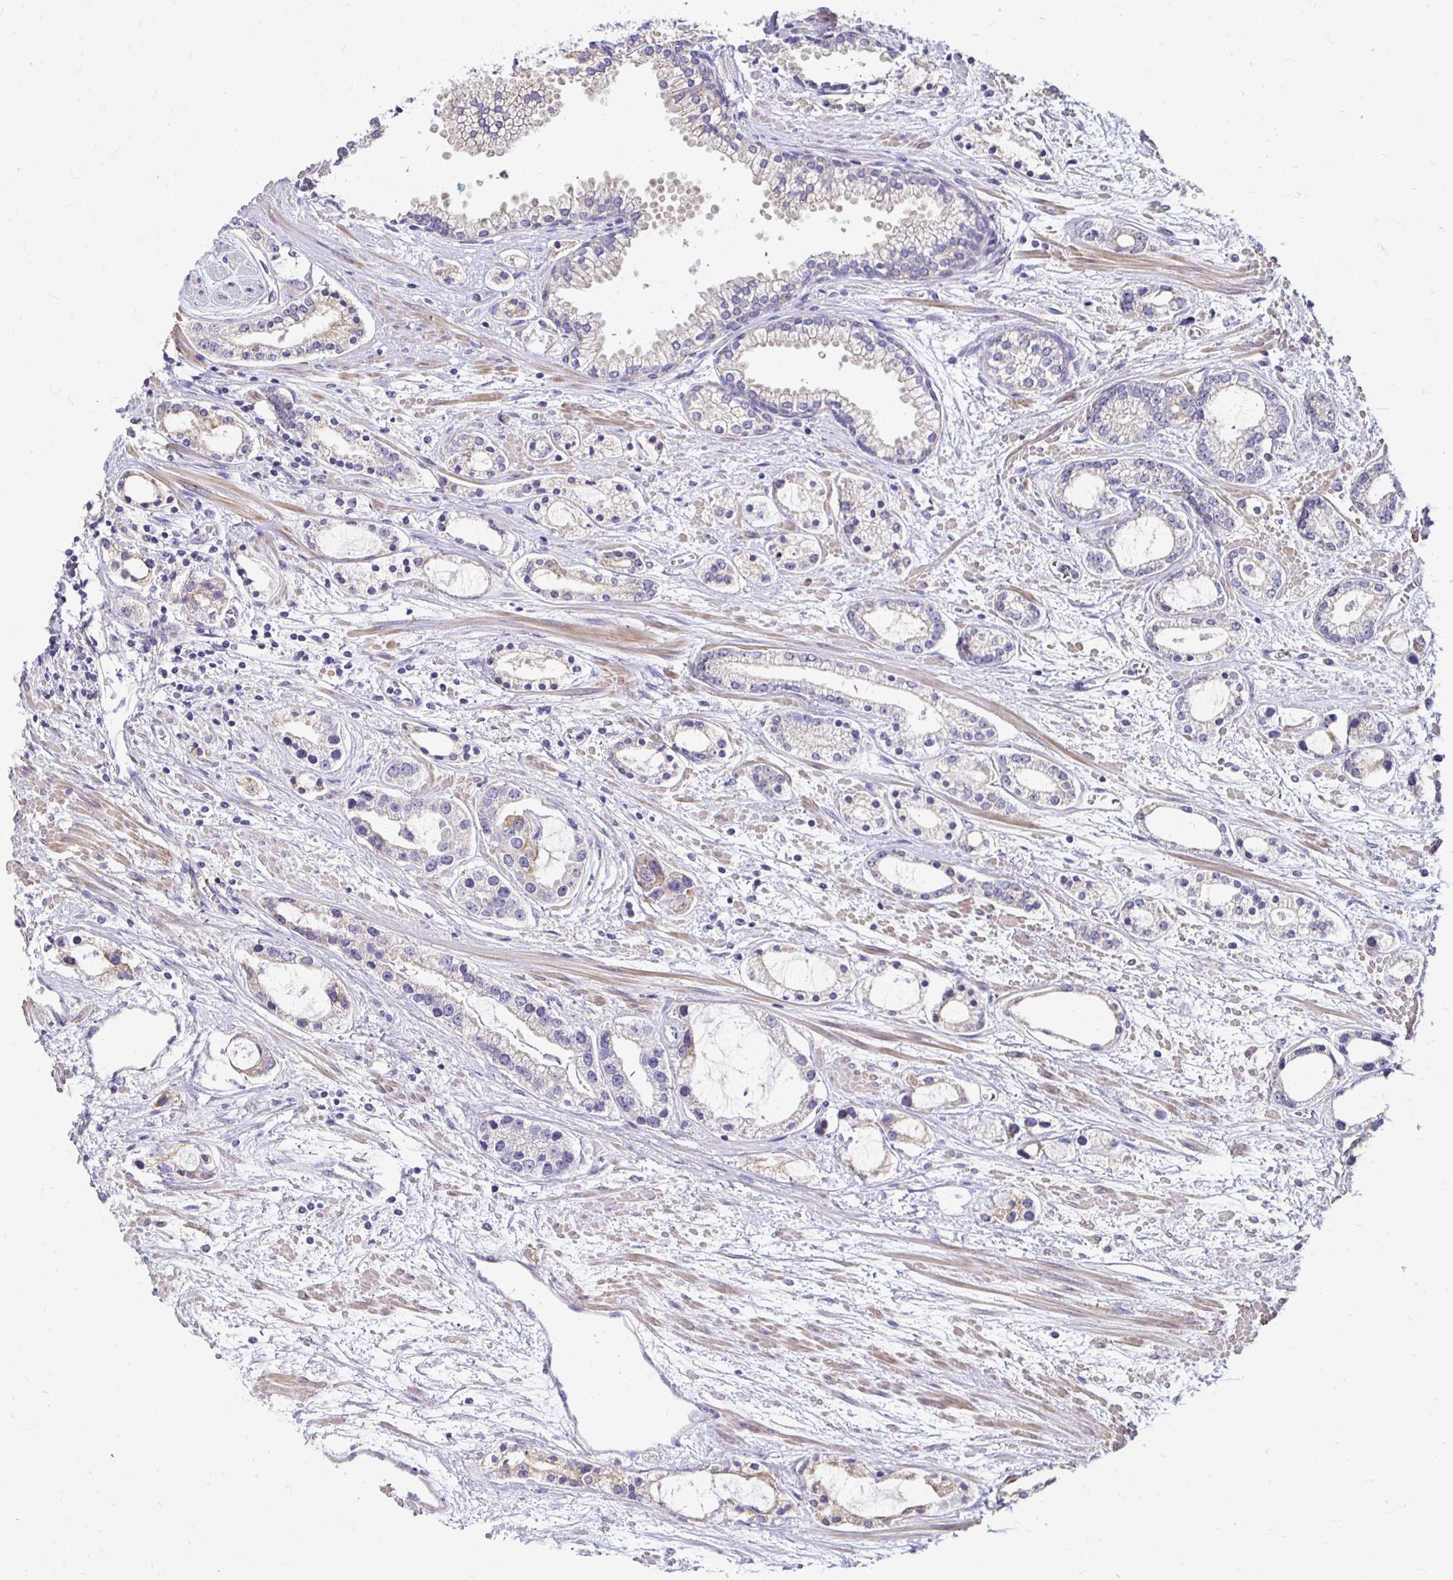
{"staining": {"intensity": "negative", "quantity": "none", "location": "none"}, "tissue": "prostate cancer", "cell_type": "Tumor cells", "image_type": "cancer", "snomed": [{"axis": "morphology", "description": "Adenocarcinoma, Medium grade"}, {"axis": "topography", "description": "Prostate"}], "caption": "This is a image of immunohistochemistry (IHC) staining of prostate cancer, which shows no positivity in tumor cells. Nuclei are stained in blue.", "gene": "AKAP6", "patient": {"sex": "male", "age": 57}}